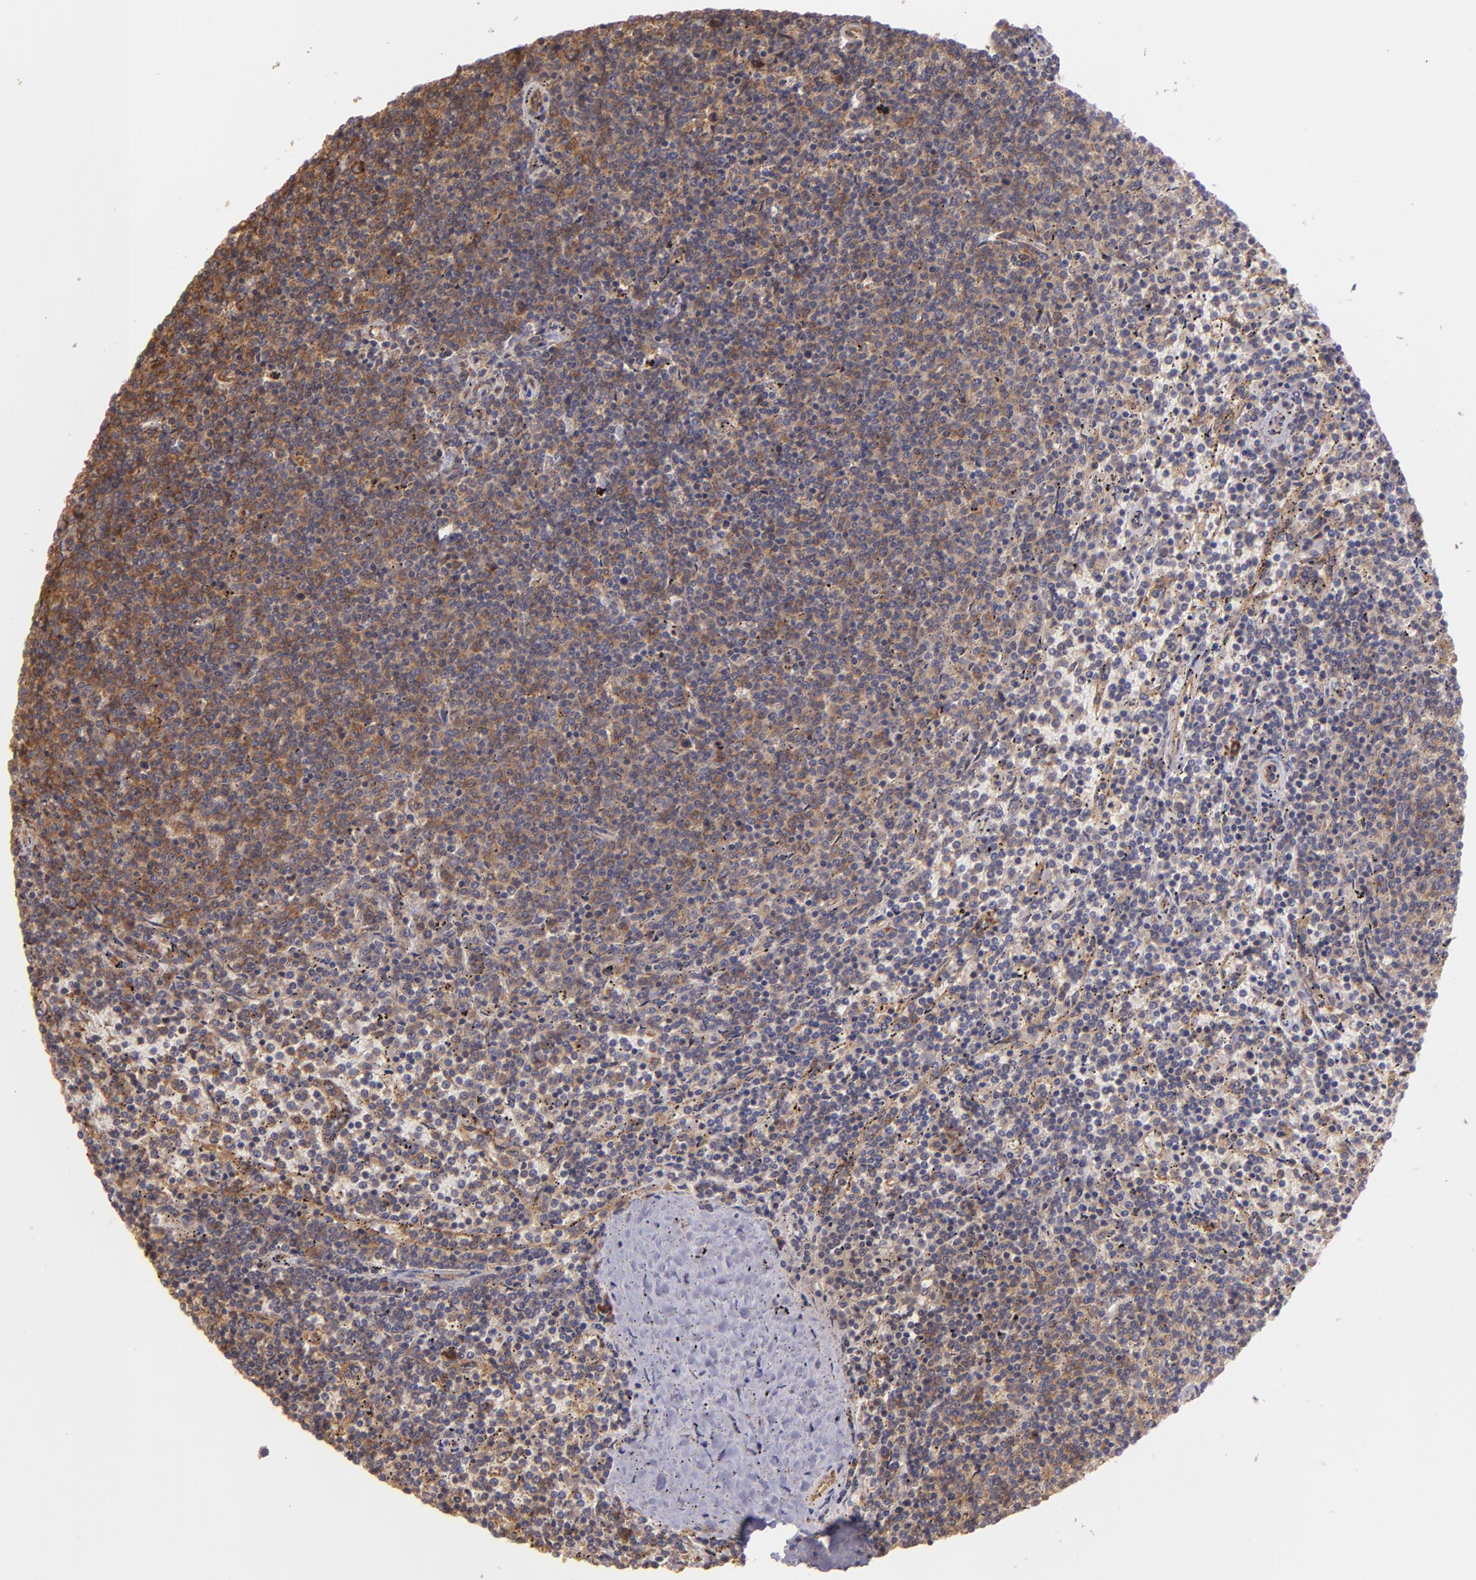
{"staining": {"intensity": "strong", "quantity": ">75%", "location": "cytoplasmic/membranous"}, "tissue": "lymphoma", "cell_type": "Tumor cells", "image_type": "cancer", "snomed": [{"axis": "morphology", "description": "Malignant lymphoma, non-Hodgkin's type, Low grade"}, {"axis": "topography", "description": "Spleen"}], "caption": "Human malignant lymphoma, non-Hodgkin's type (low-grade) stained with a brown dye exhibits strong cytoplasmic/membranous positive positivity in about >75% of tumor cells.", "gene": "ECE1", "patient": {"sex": "female", "age": 50}}